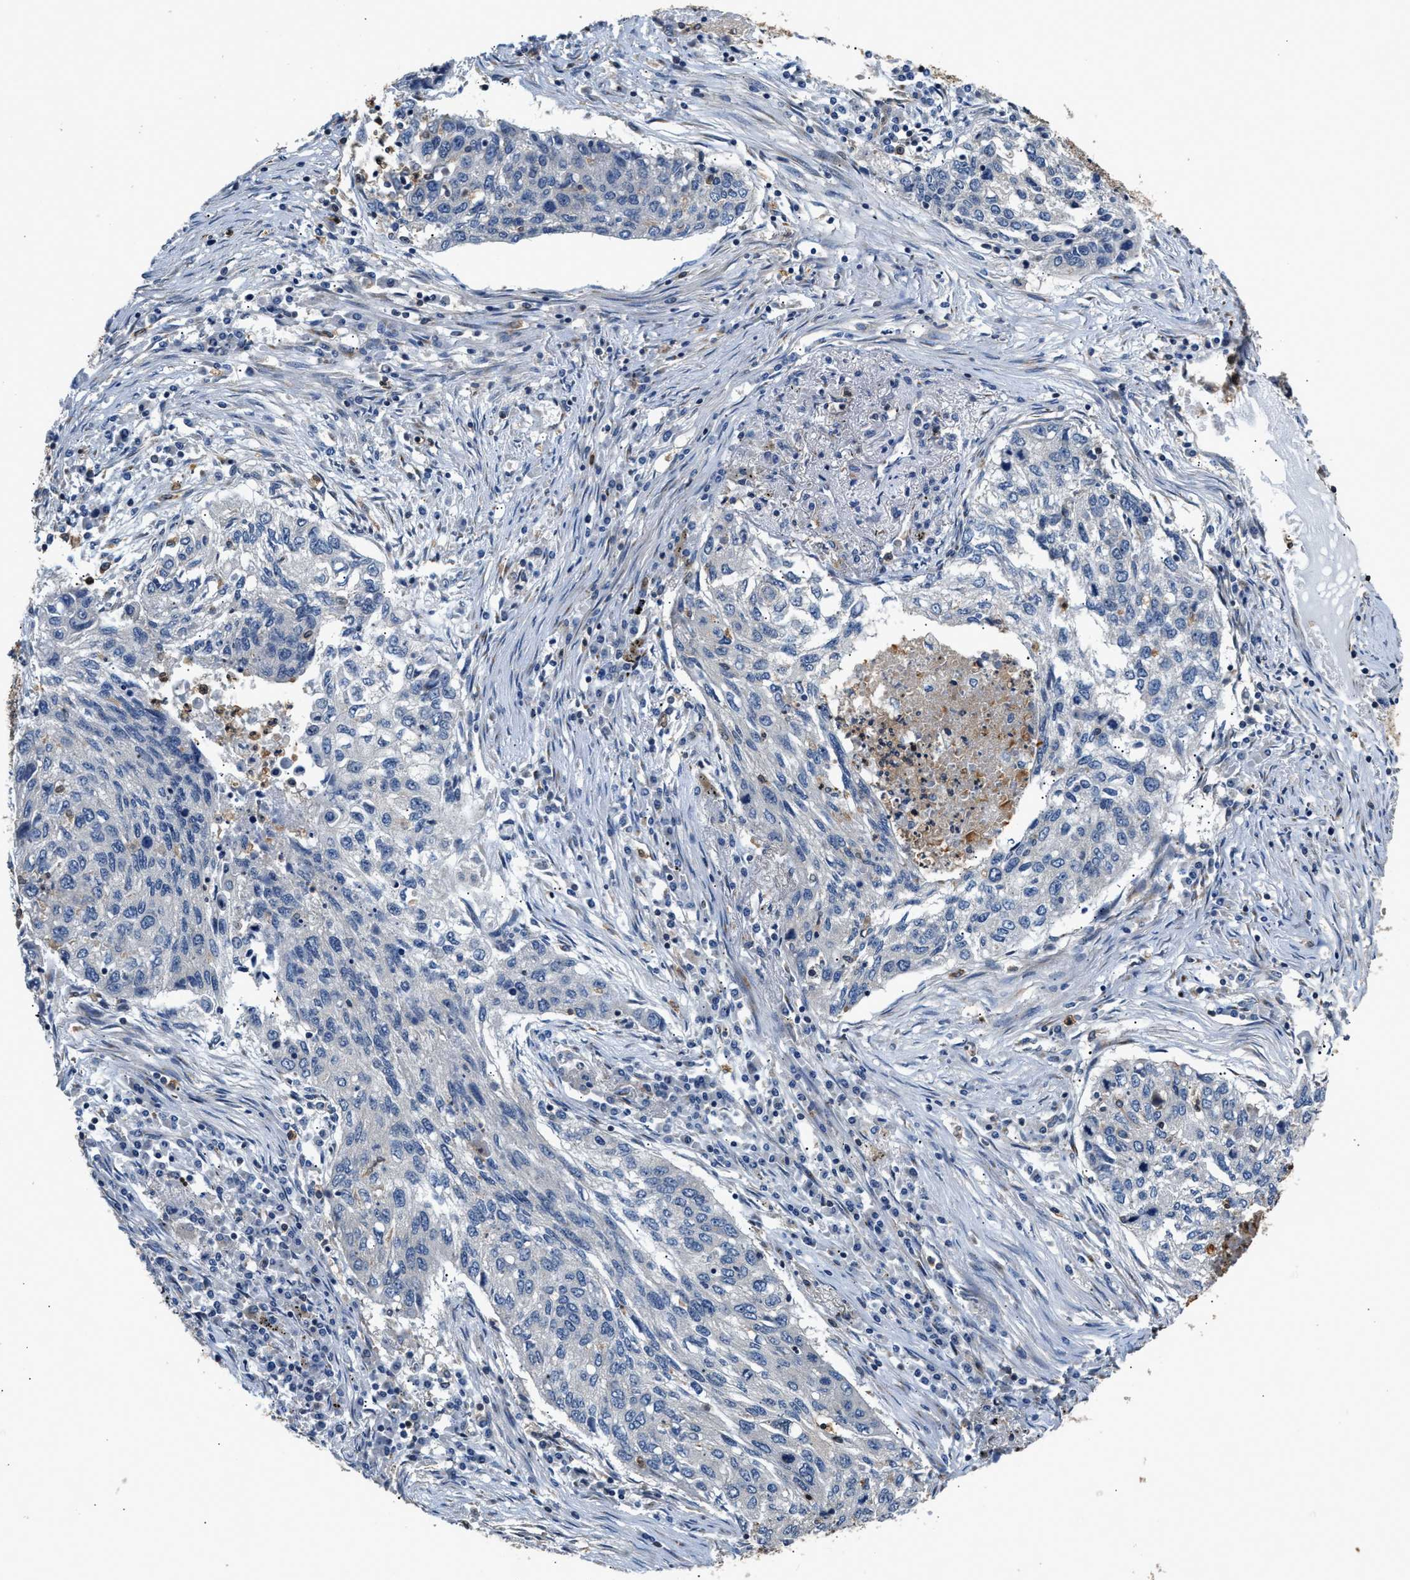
{"staining": {"intensity": "negative", "quantity": "none", "location": "none"}, "tissue": "lung cancer", "cell_type": "Tumor cells", "image_type": "cancer", "snomed": [{"axis": "morphology", "description": "Squamous cell carcinoma, NOS"}, {"axis": "topography", "description": "Lung"}], "caption": "Immunohistochemical staining of human squamous cell carcinoma (lung) displays no significant expression in tumor cells. Brightfield microscopy of immunohistochemistry (IHC) stained with DAB (3,3'-diaminobenzidine) (brown) and hematoxylin (blue), captured at high magnification.", "gene": "CHUK", "patient": {"sex": "female", "age": 63}}